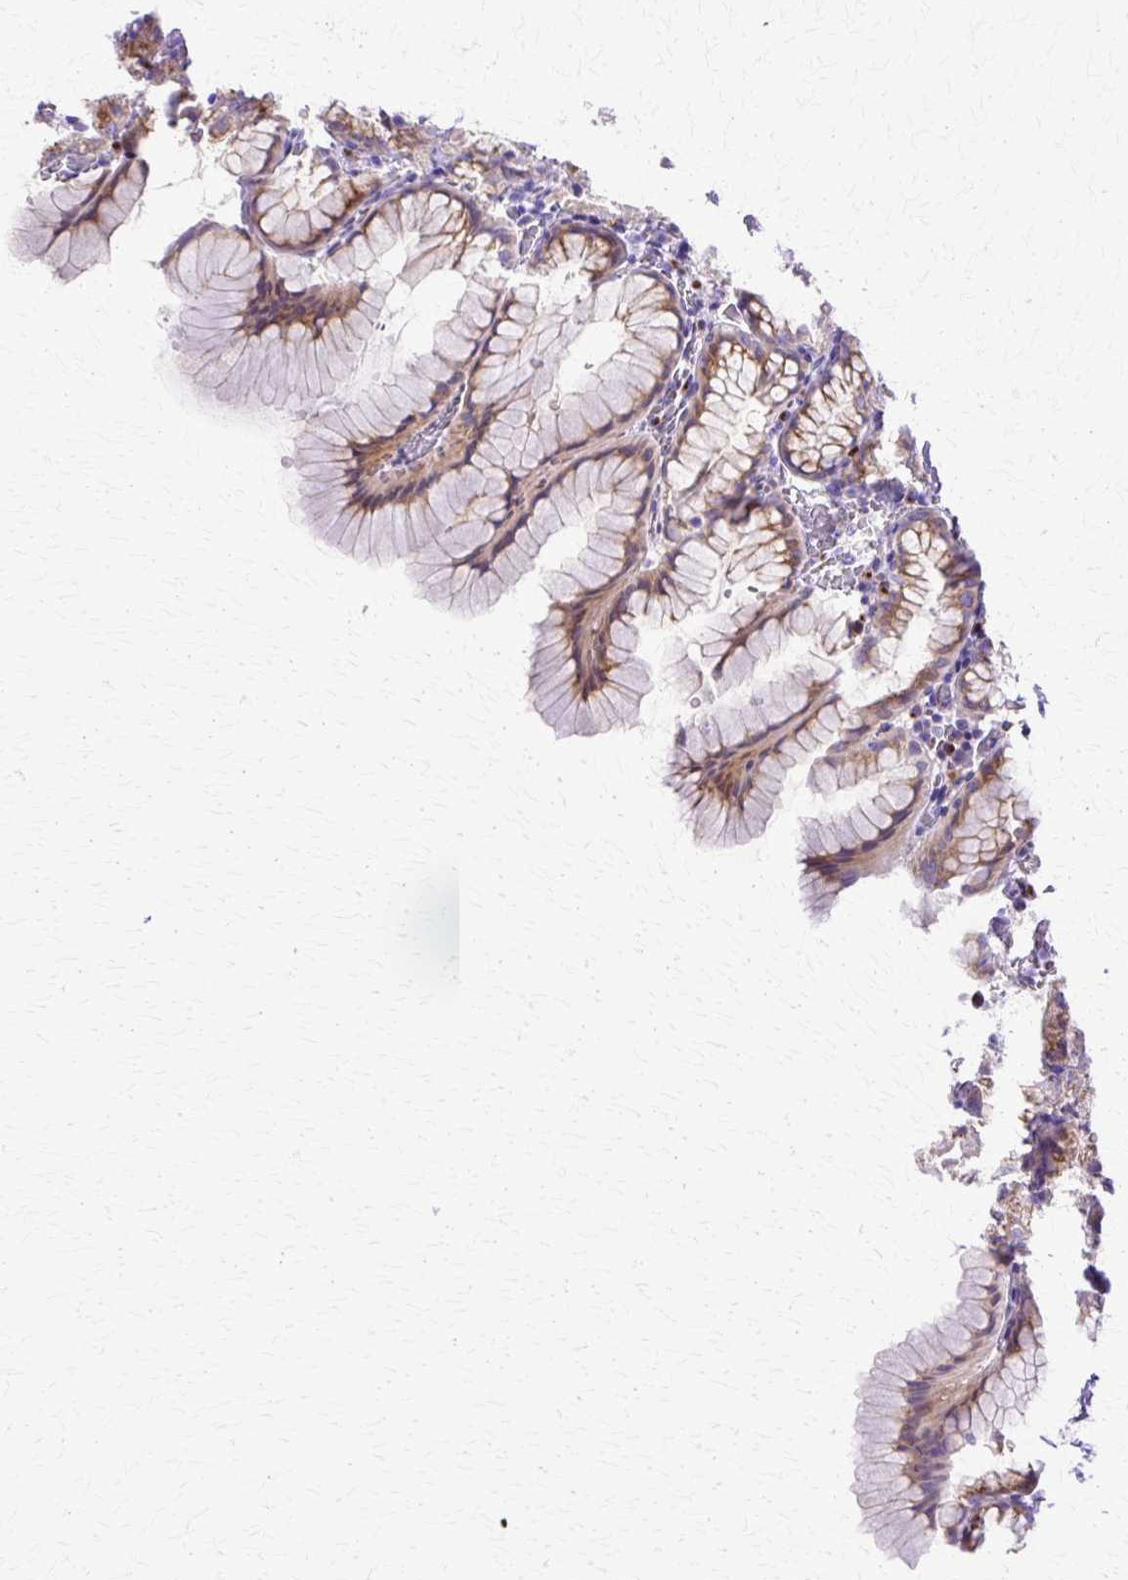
{"staining": {"intensity": "moderate", "quantity": "25%-75%", "location": "cytoplasmic/membranous"}, "tissue": "stomach", "cell_type": "Glandular cells", "image_type": "normal", "snomed": [{"axis": "morphology", "description": "Normal tissue, NOS"}, {"axis": "topography", "description": "Stomach, upper"}], "caption": "The micrograph reveals staining of unremarkable stomach, revealing moderate cytoplasmic/membranous protein positivity (brown color) within glandular cells.", "gene": "TBC1D3B", "patient": {"sex": "female", "age": 81}}